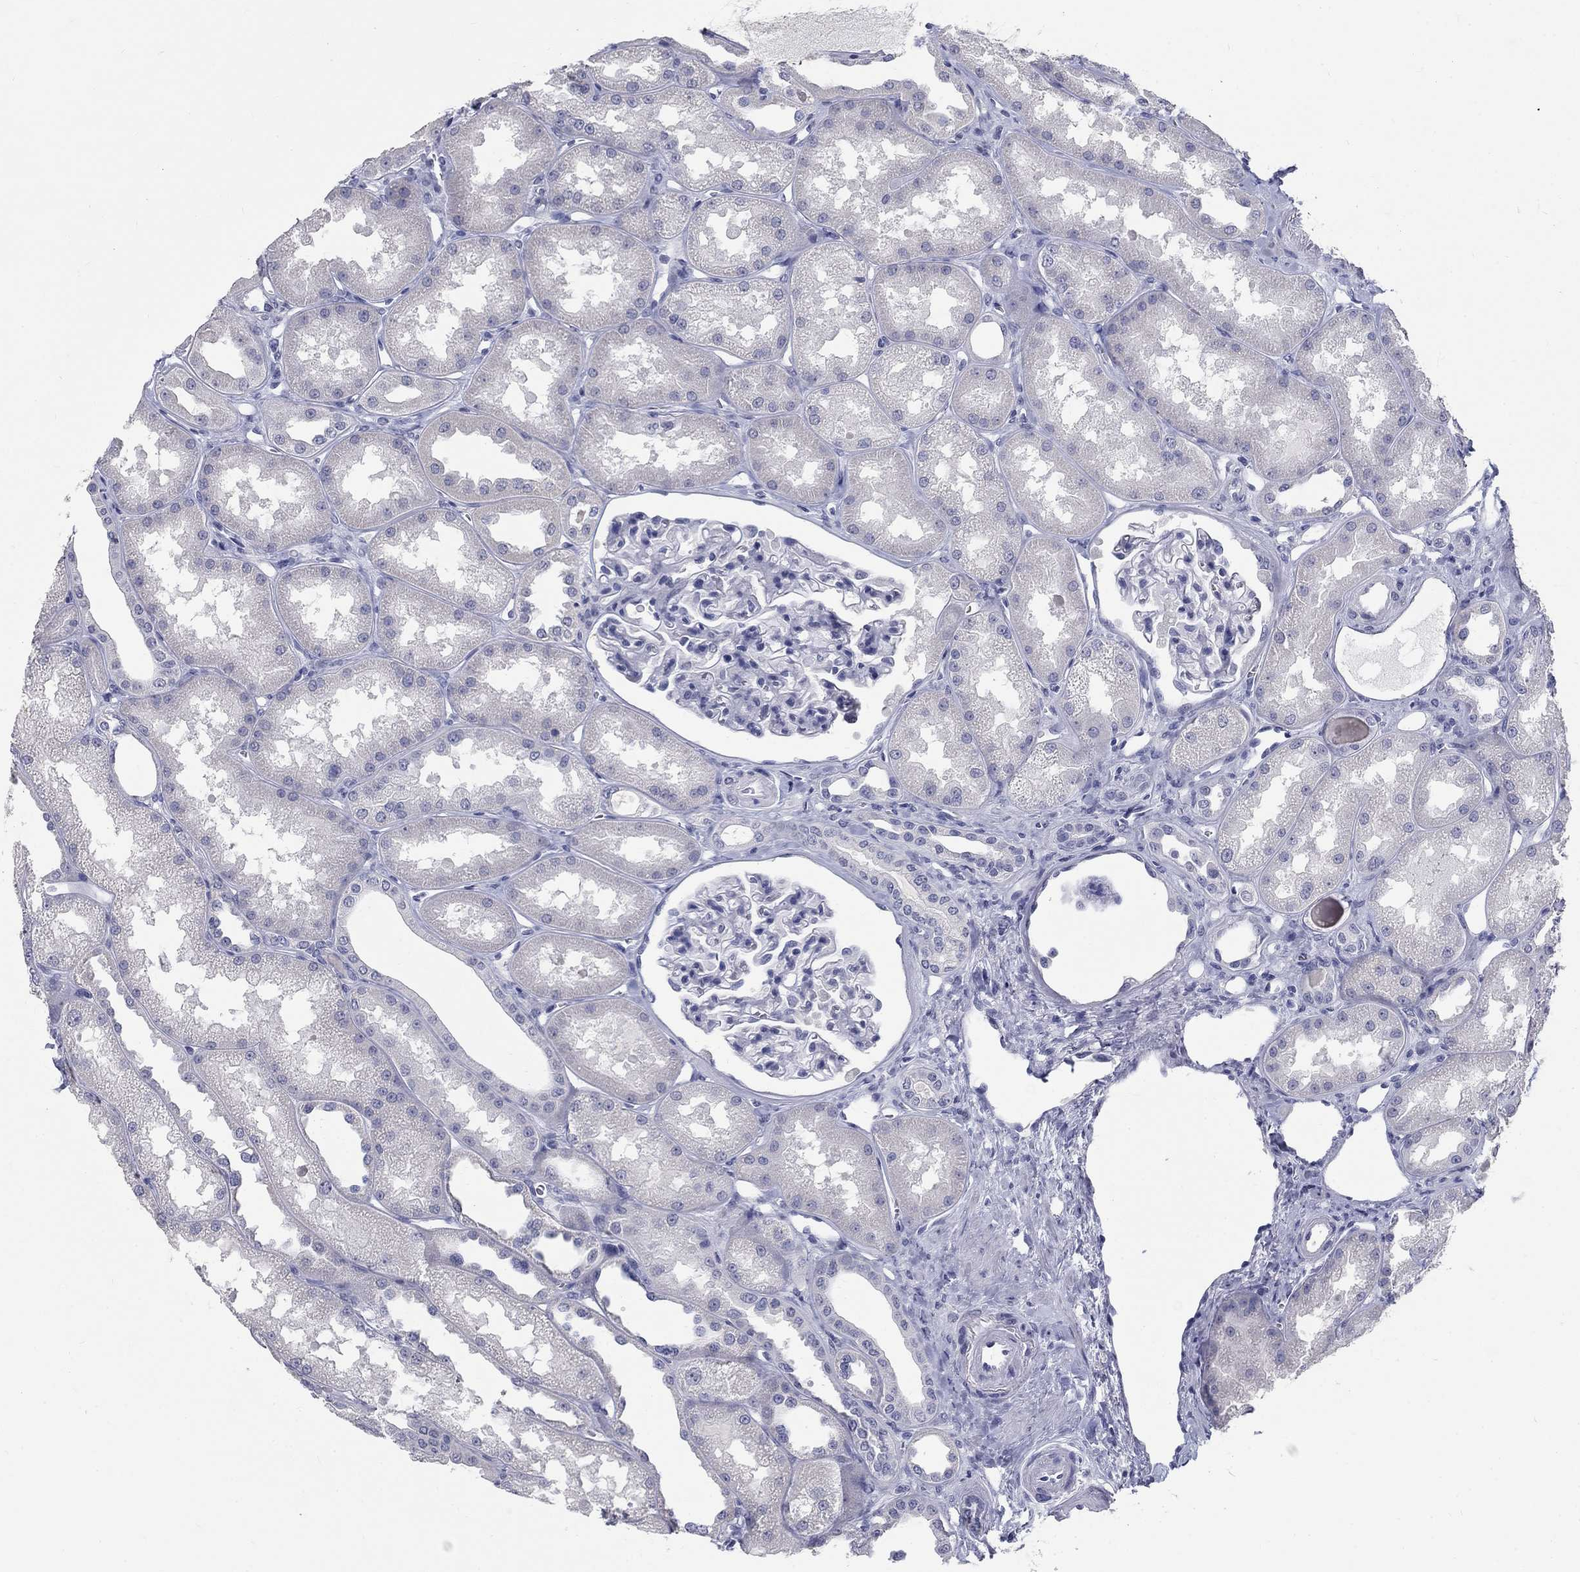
{"staining": {"intensity": "negative", "quantity": "none", "location": "none"}, "tissue": "kidney", "cell_type": "Cells in glomeruli", "image_type": "normal", "snomed": [{"axis": "morphology", "description": "Normal tissue, NOS"}, {"axis": "topography", "description": "Kidney"}], "caption": "High power microscopy histopathology image of an immunohistochemistry (IHC) image of normal kidney, revealing no significant staining in cells in glomeruli.", "gene": "ELAVL4", "patient": {"sex": "male", "age": 61}}